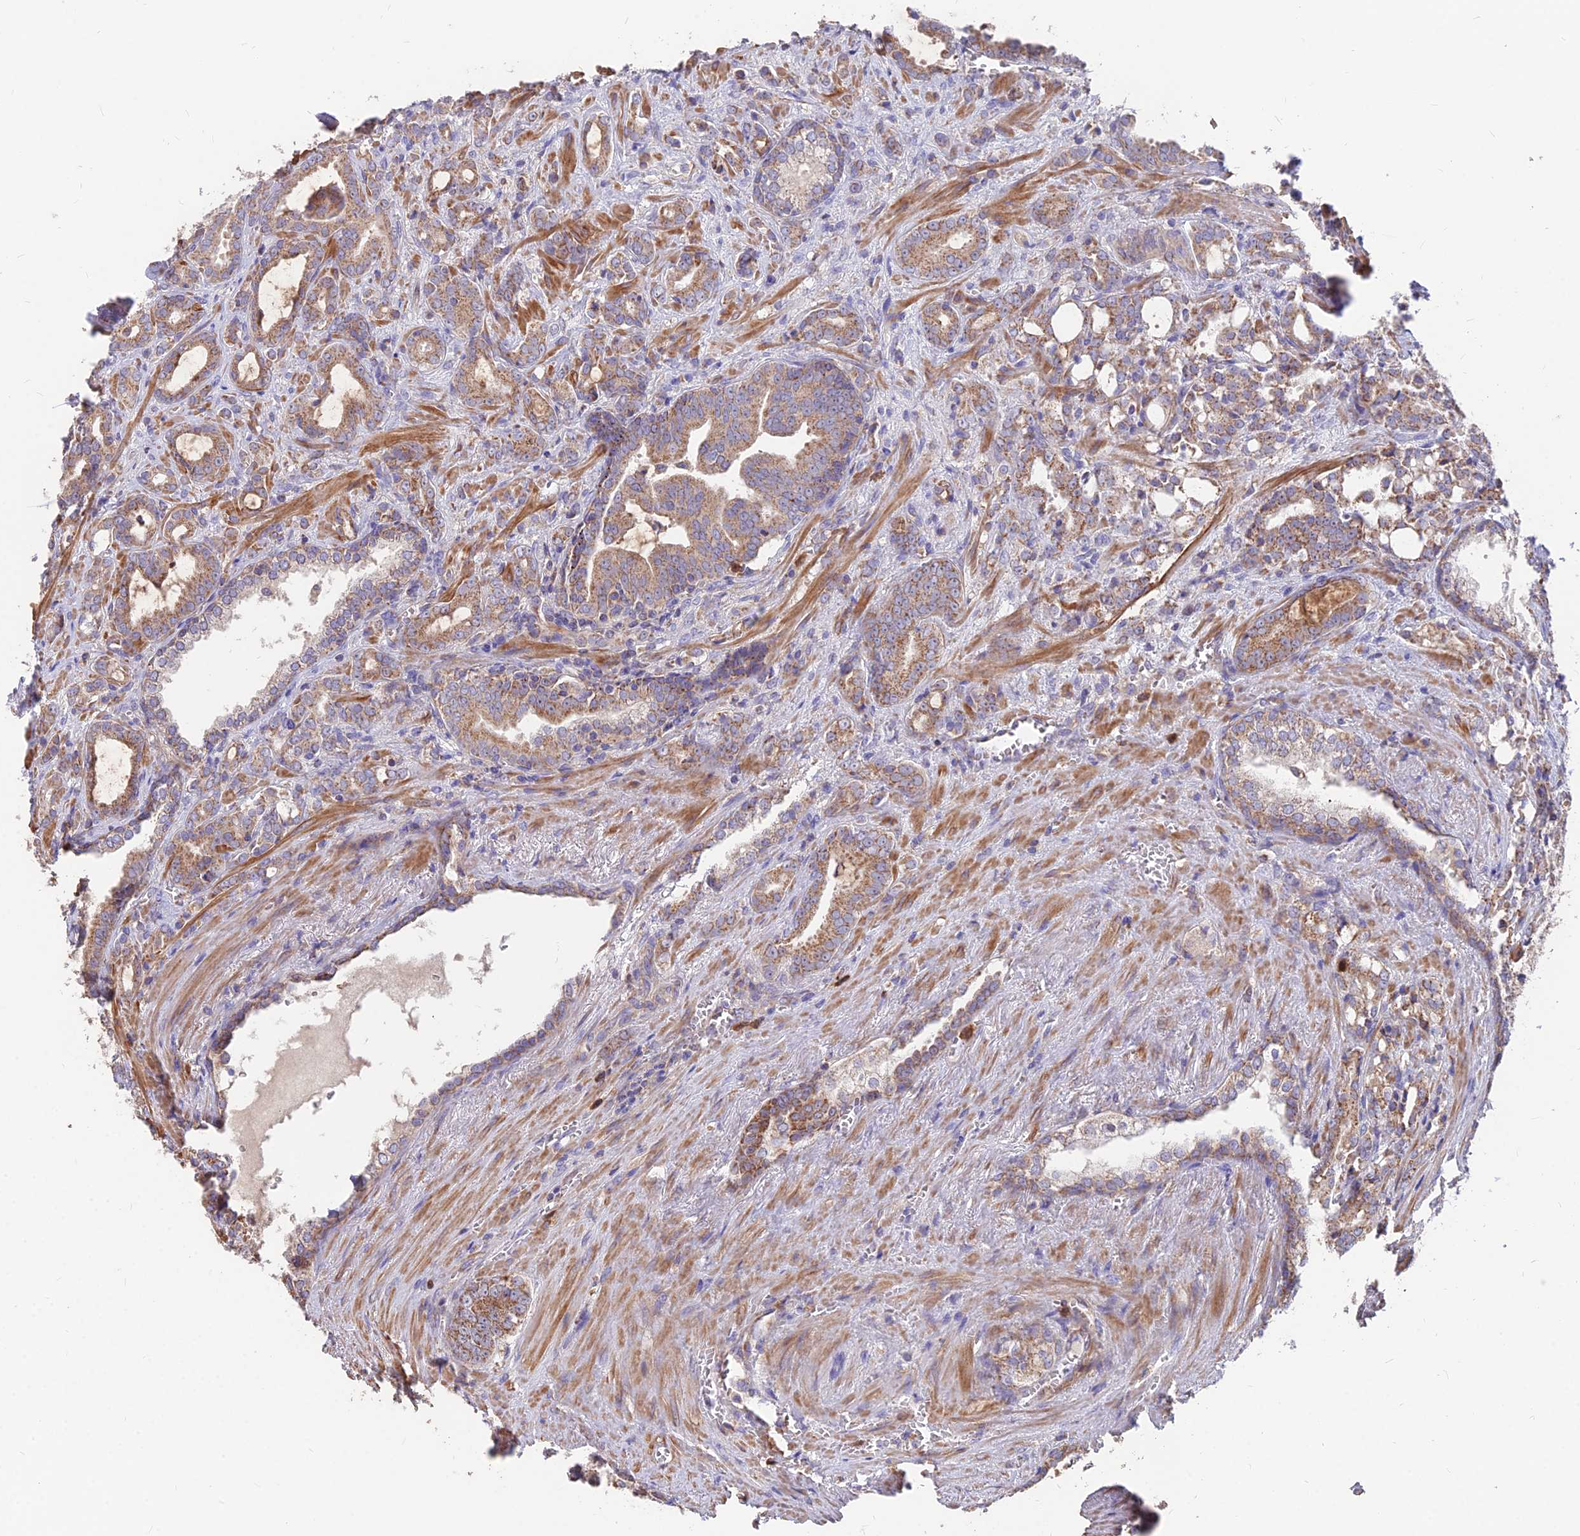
{"staining": {"intensity": "moderate", "quantity": ">75%", "location": "cytoplasmic/membranous"}, "tissue": "prostate cancer", "cell_type": "Tumor cells", "image_type": "cancer", "snomed": [{"axis": "morphology", "description": "Adenocarcinoma, High grade"}, {"axis": "topography", "description": "Prostate"}], "caption": "Immunohistochemical staining of human adenocarcinoma (high-grade) (prostate) exhibits medium levels of moderate cytoplasmic/membranous positivity in about >75% of tumor cells.", "gene": "IFT22", "patient": {"sex": "male", "age": 72}}